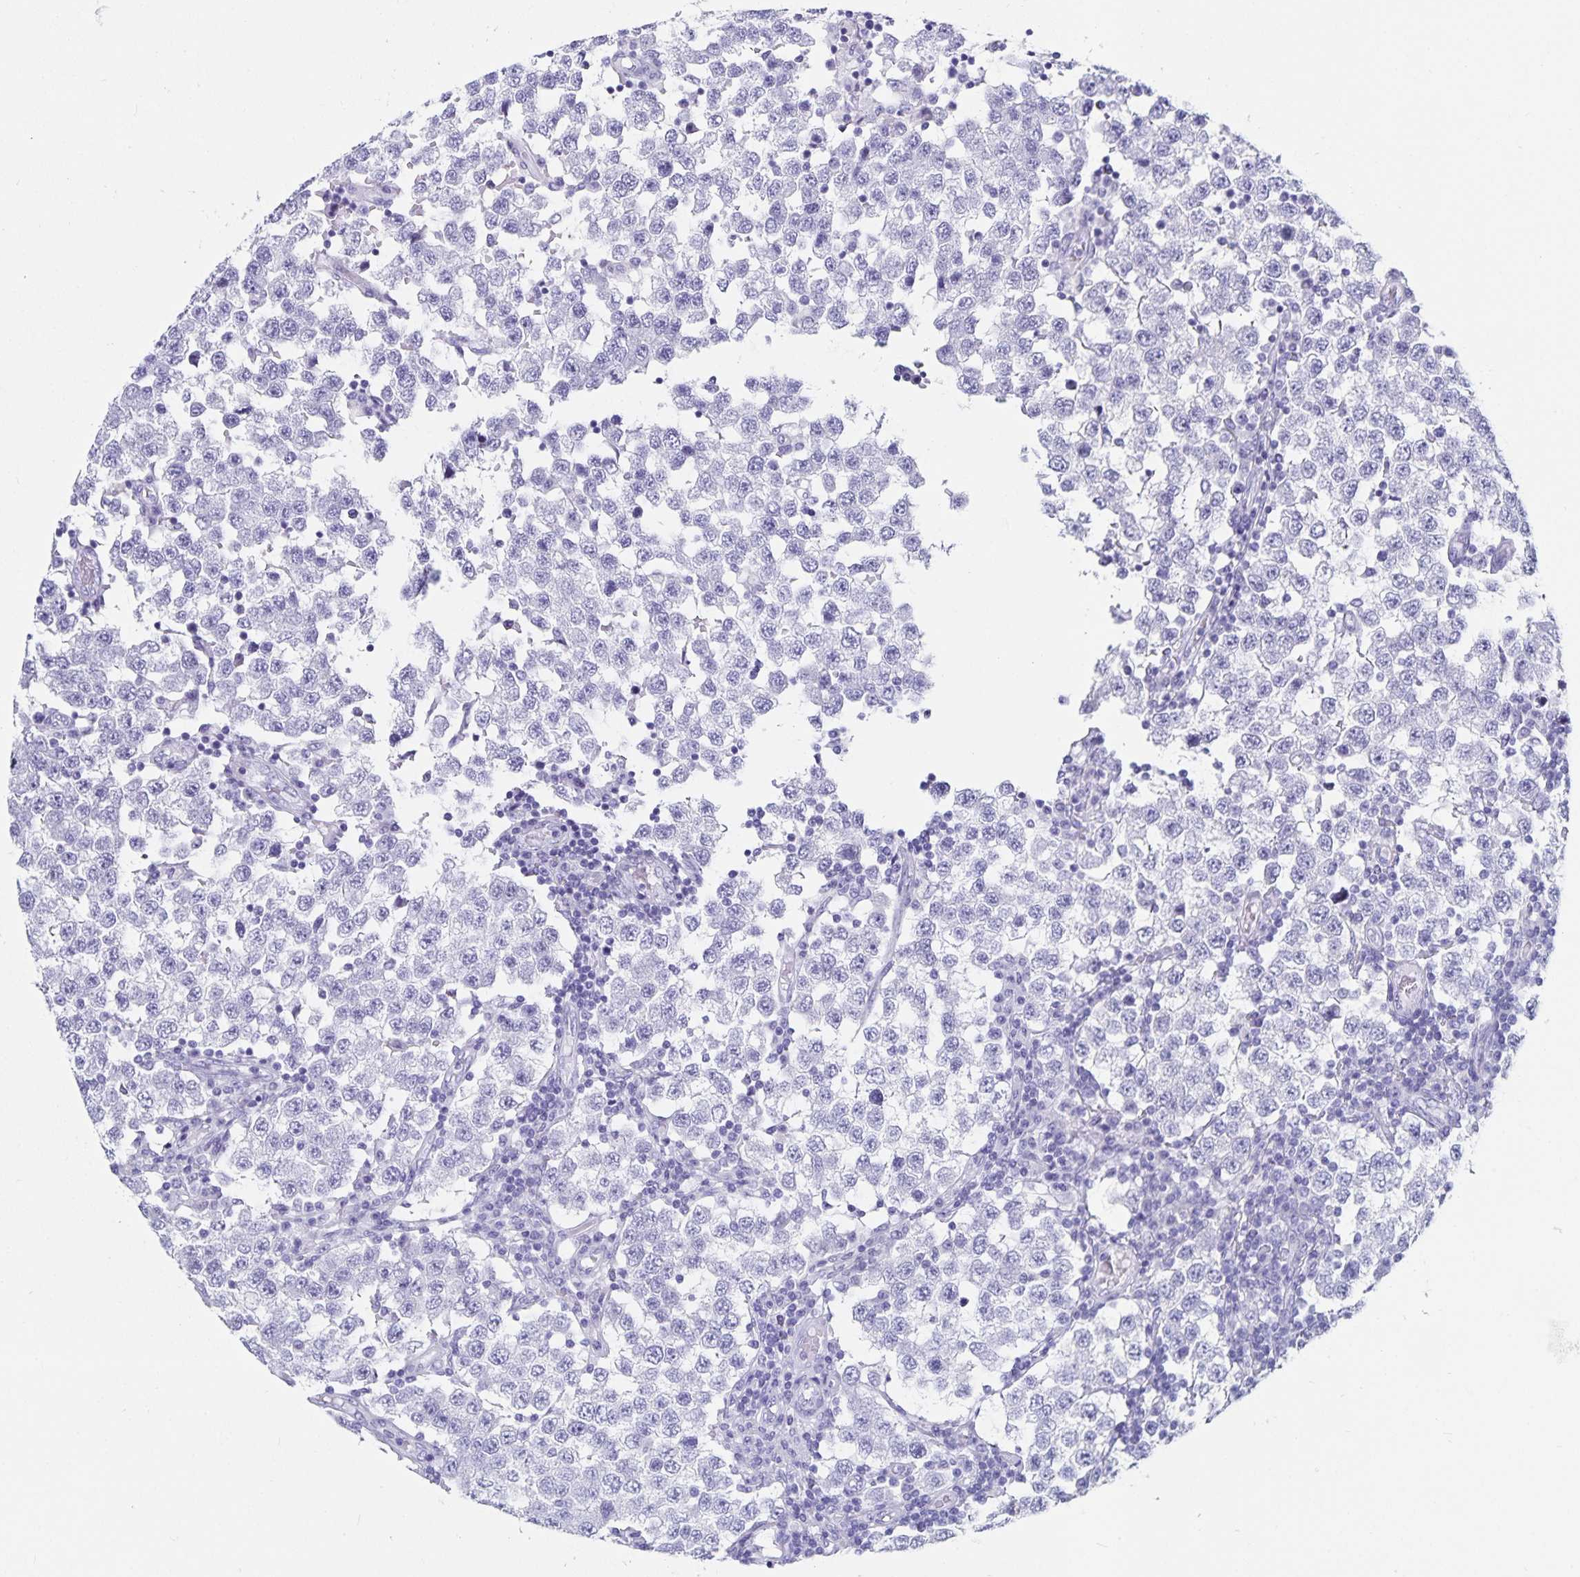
{"staining": {"intensity": "negative", "quantity": "none", "location": "none"}, "tissue": "testis cancer", "cell_type": "Tumor cells", "image_type": "cancer", "snomed": [{"axis": "morphology", "description": "Seminoma, NOS"}, {"axis": "topography", "description": "Testis"}], "caption": "This is a micrograph of immunohistochemistry (IHC) staining of testis cancer, which shows no expression in tumor cells.", "gene": "C19orf73", "patient": {"sex": "male", "age": 34}}